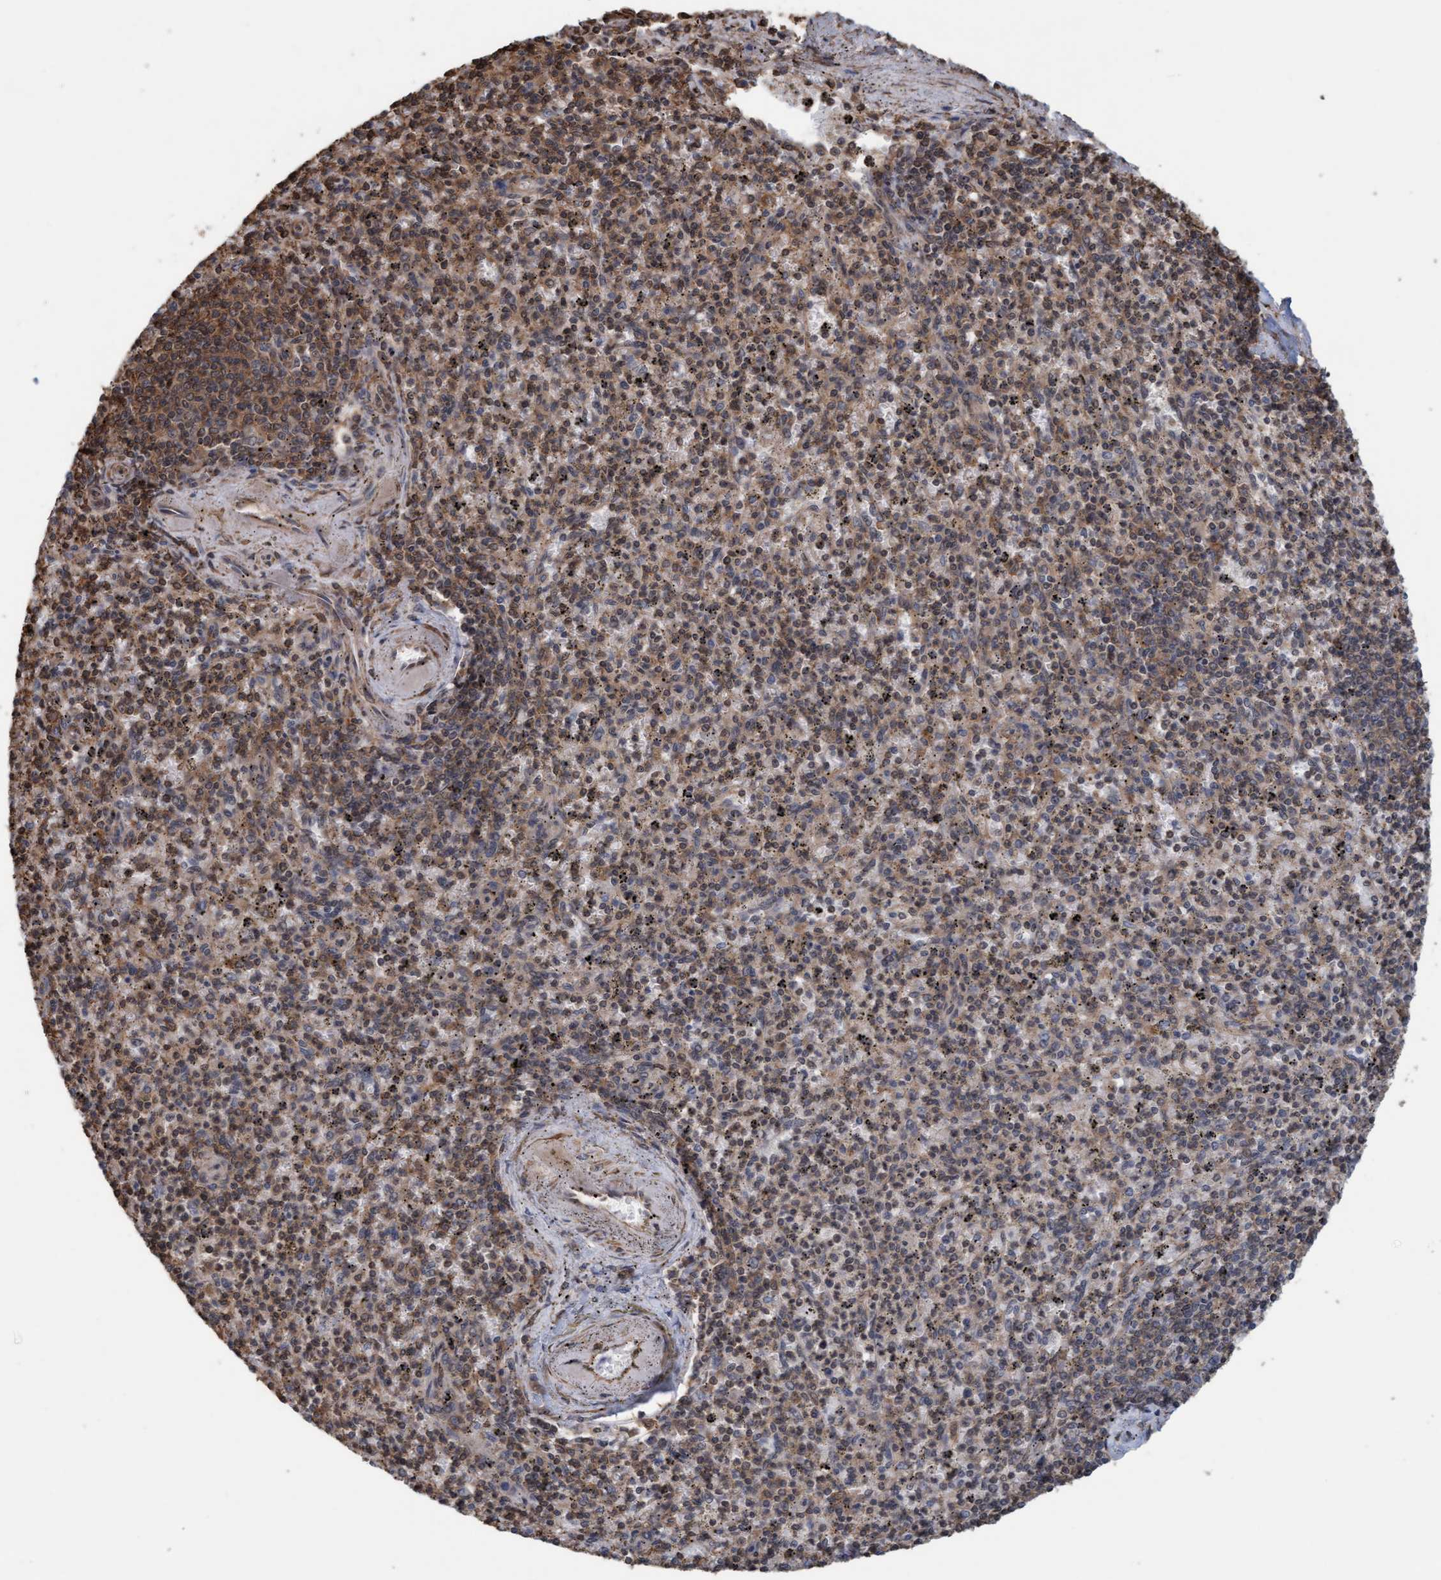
{"staining": {"intensity": "moderate", "quantity": ">75%", "location": "cytoplasmic/membranous"}, "tissue": "spleen", "cell_type": "Cells in red pulp", "image_type": "normal", "snomed": [{"axis": "morphology", "description": "Normal tissue, NOS"}, {"axis": "topography", "description": "Spleen"}], "caption": "The immunohistochemical stain highlights moderate cytoplasmic/membranous staining in cells in red pulp of unremarkable spleen.", "gene": "FXR2", "patient": {"sex": "male", "age": 72}}